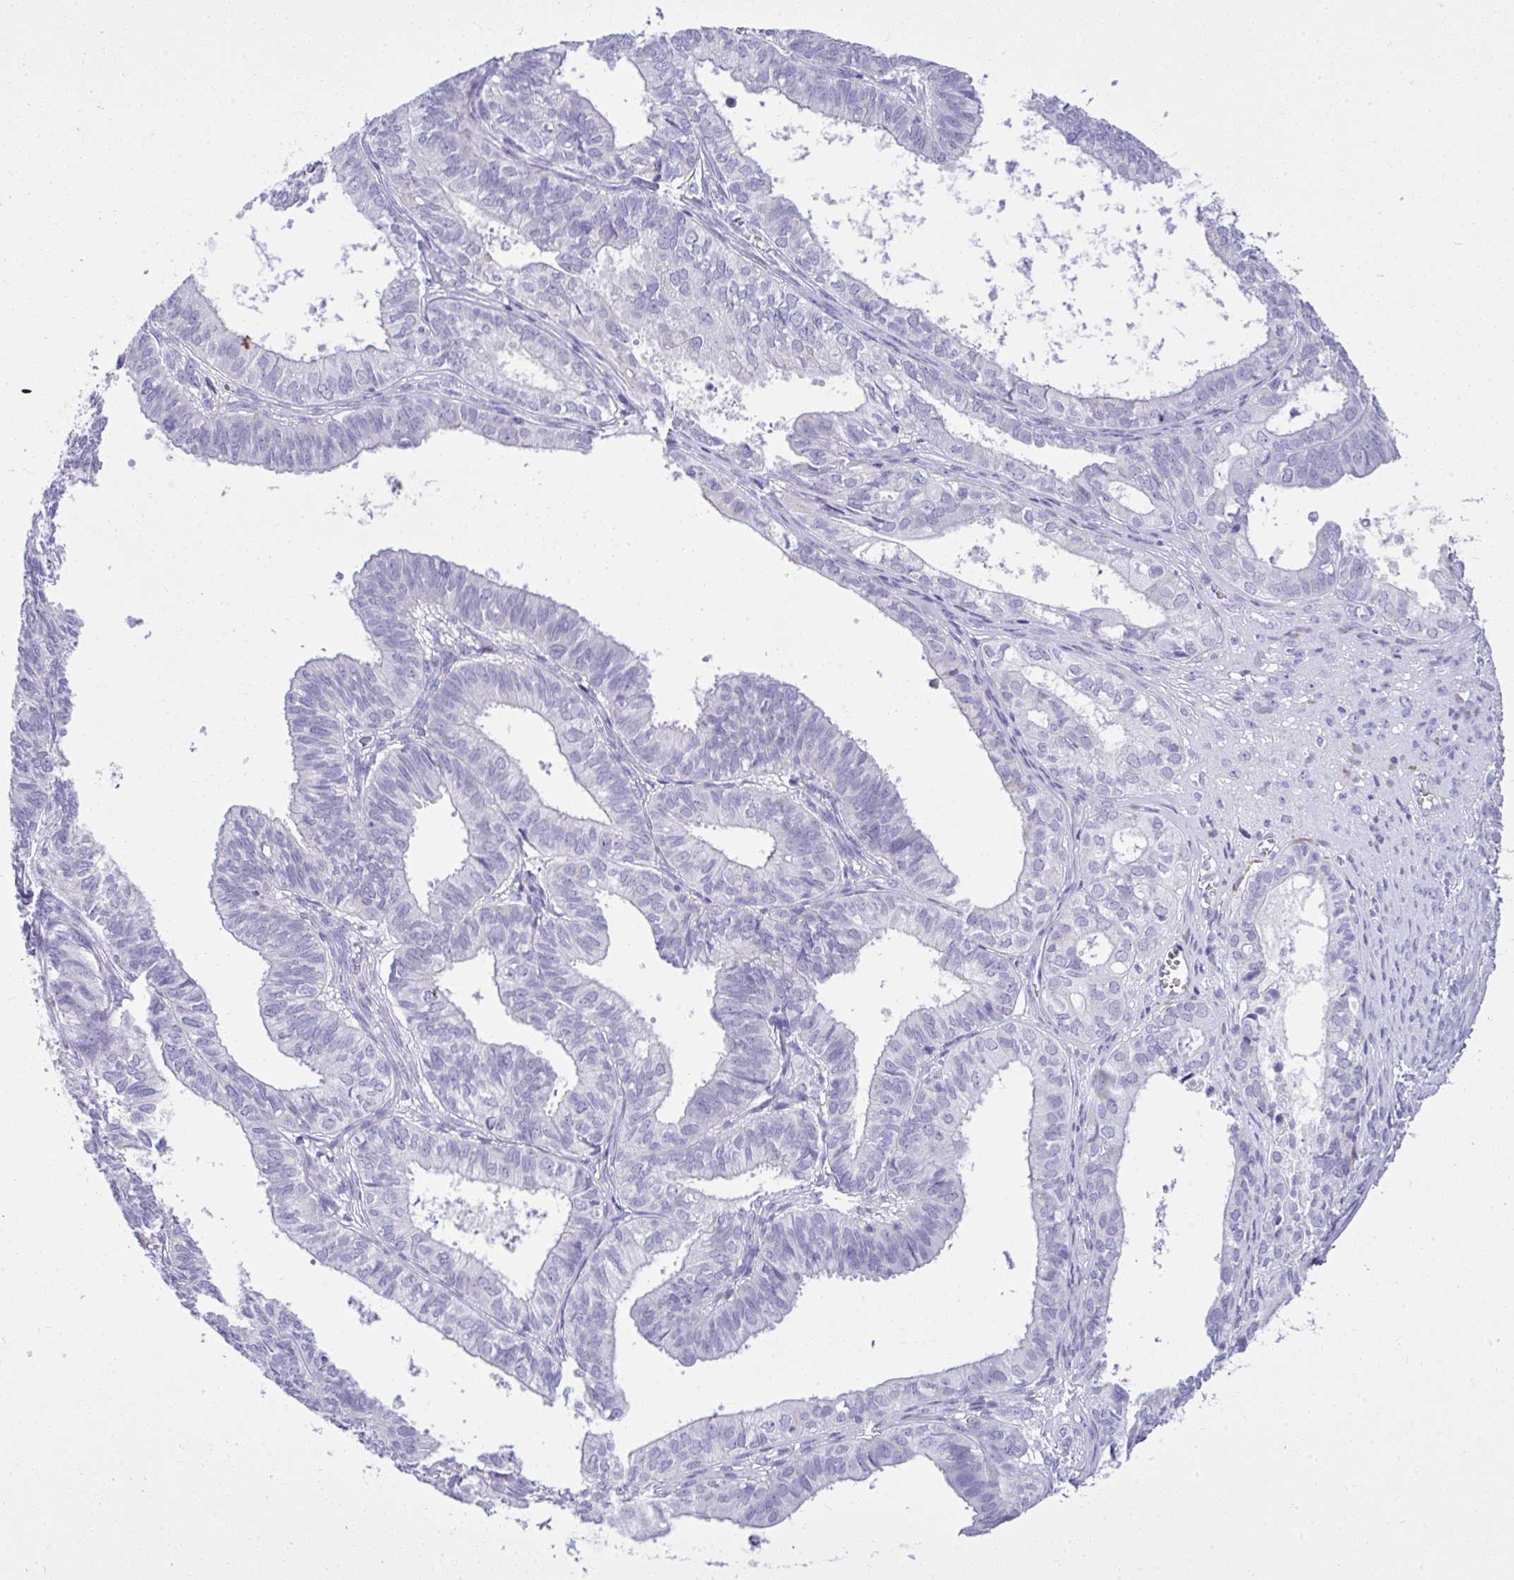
{"staining": {"intensity": "negative", "quantity": "none", "location": "none"}, "tissue": "ovarian cancer", "cell_type": "Tumor cells", "image_type": "cancer", "snomed": [{"axis": "morphology", "description": "Carcinoma, endometroid"}, {"axis": "topography", "description": "Ovary"}], "caption": "Photomicrograph shows no significant protein expression in tumor cells of ovarian cancer (endometroid carcinoma).", "gene": "ST6GALNAC3", "patient": {"sex": "female", "age": 64}}